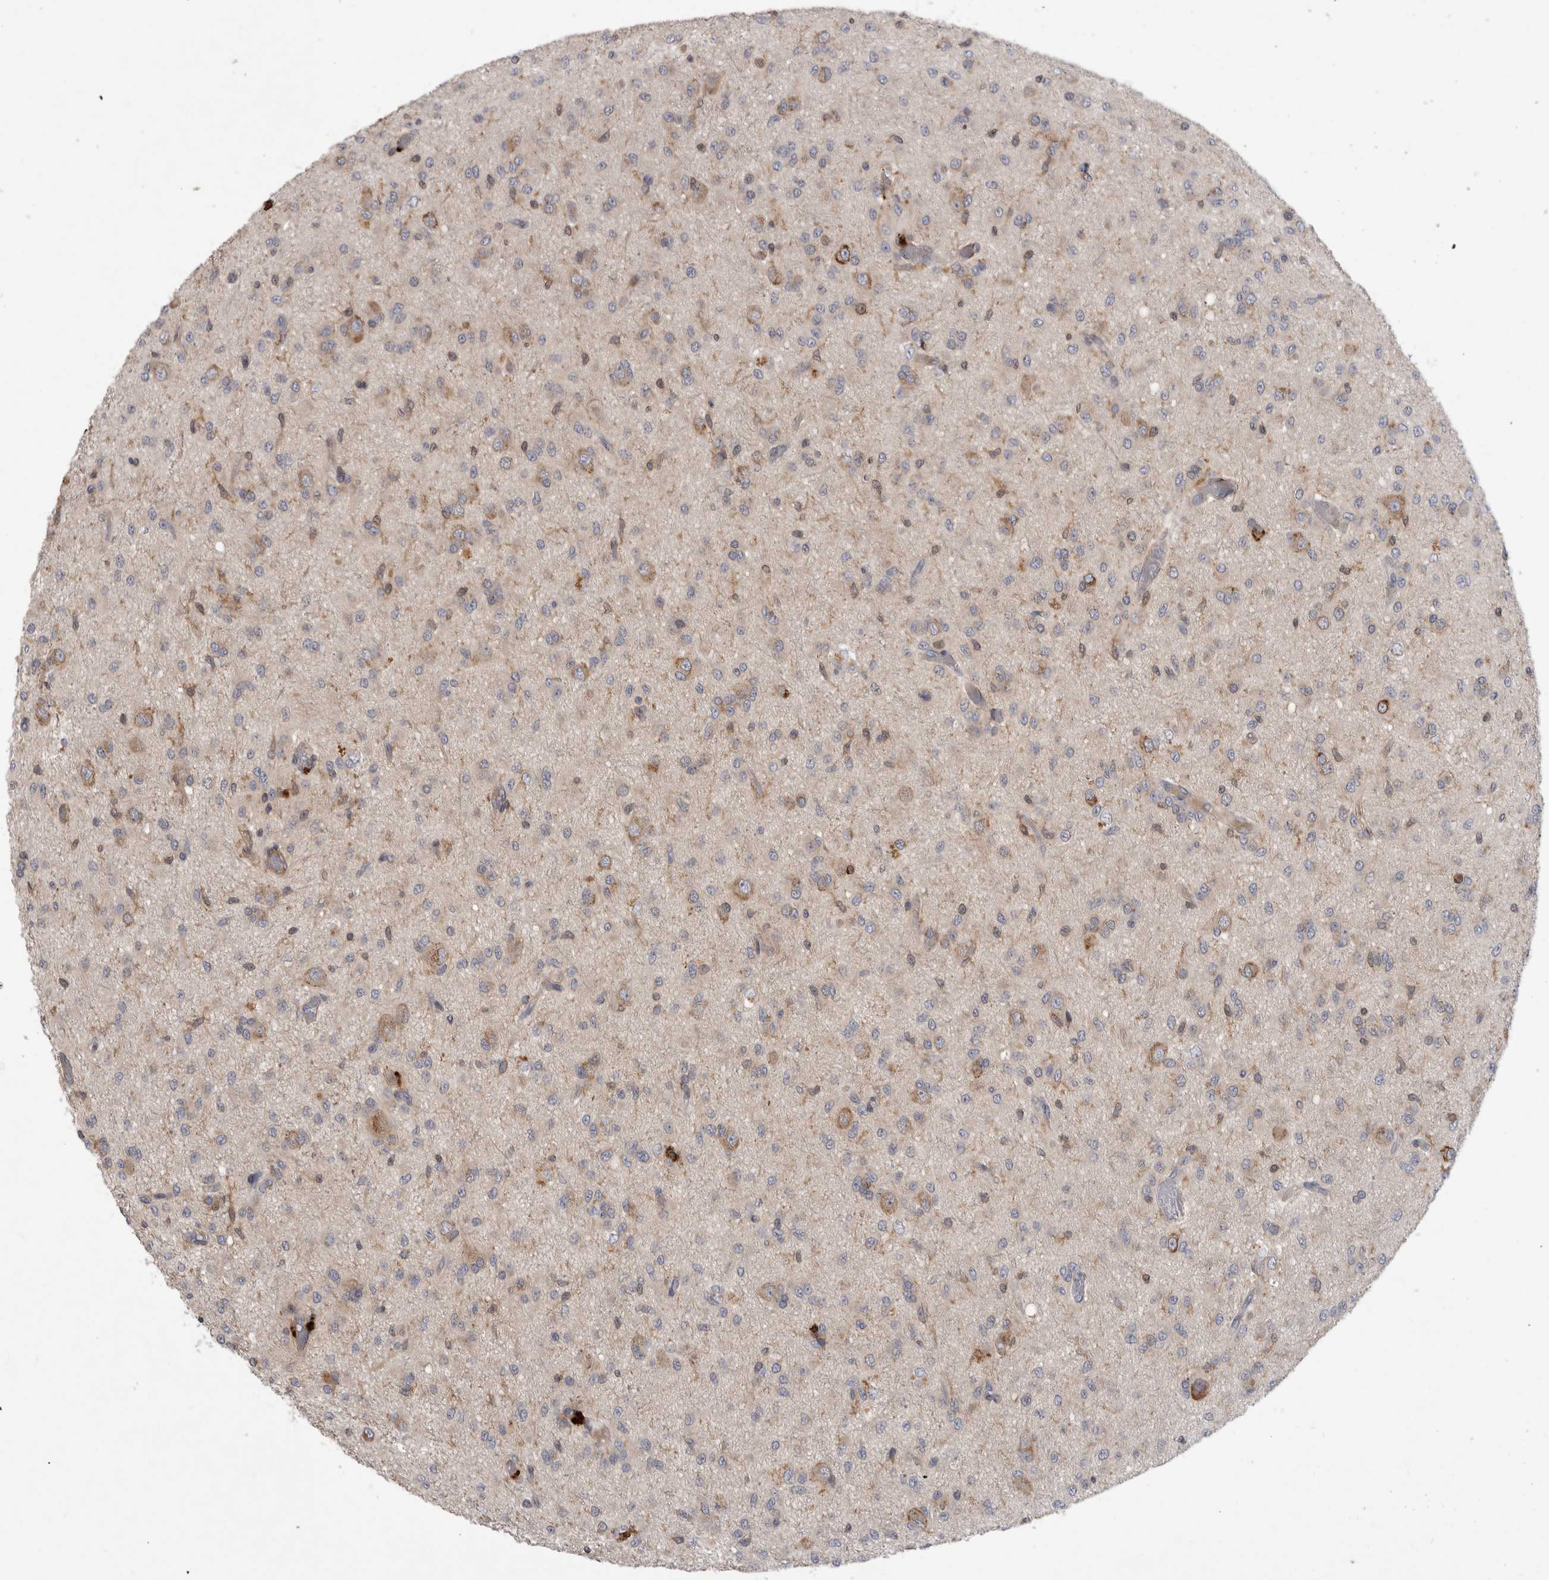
{"staining": {"intensity": "moderate", "quantity": "25%-75%", "location": "cytoplasmic/membranous"}, "tissue": "glioma", "cell_type": "Tumor cells", "image_type": "cancer", "snomed": [{"axis": "morphology", "description": "Glioma, malignant, High grade"}, {"axis": "topography", "description": "Brain"}], "caption": "IHC (DAB) staining of high-grade glioma (malignant) displays moderate cytoplasmic/membranous protein staining in approximately 25%-75% of tumor cells. Immunohistochemistry (ihc) stains the protein in brown and the nuclei are stained blue.", "gene": "ANKFY1", "patient": {"sex": "female", "age": 59}}